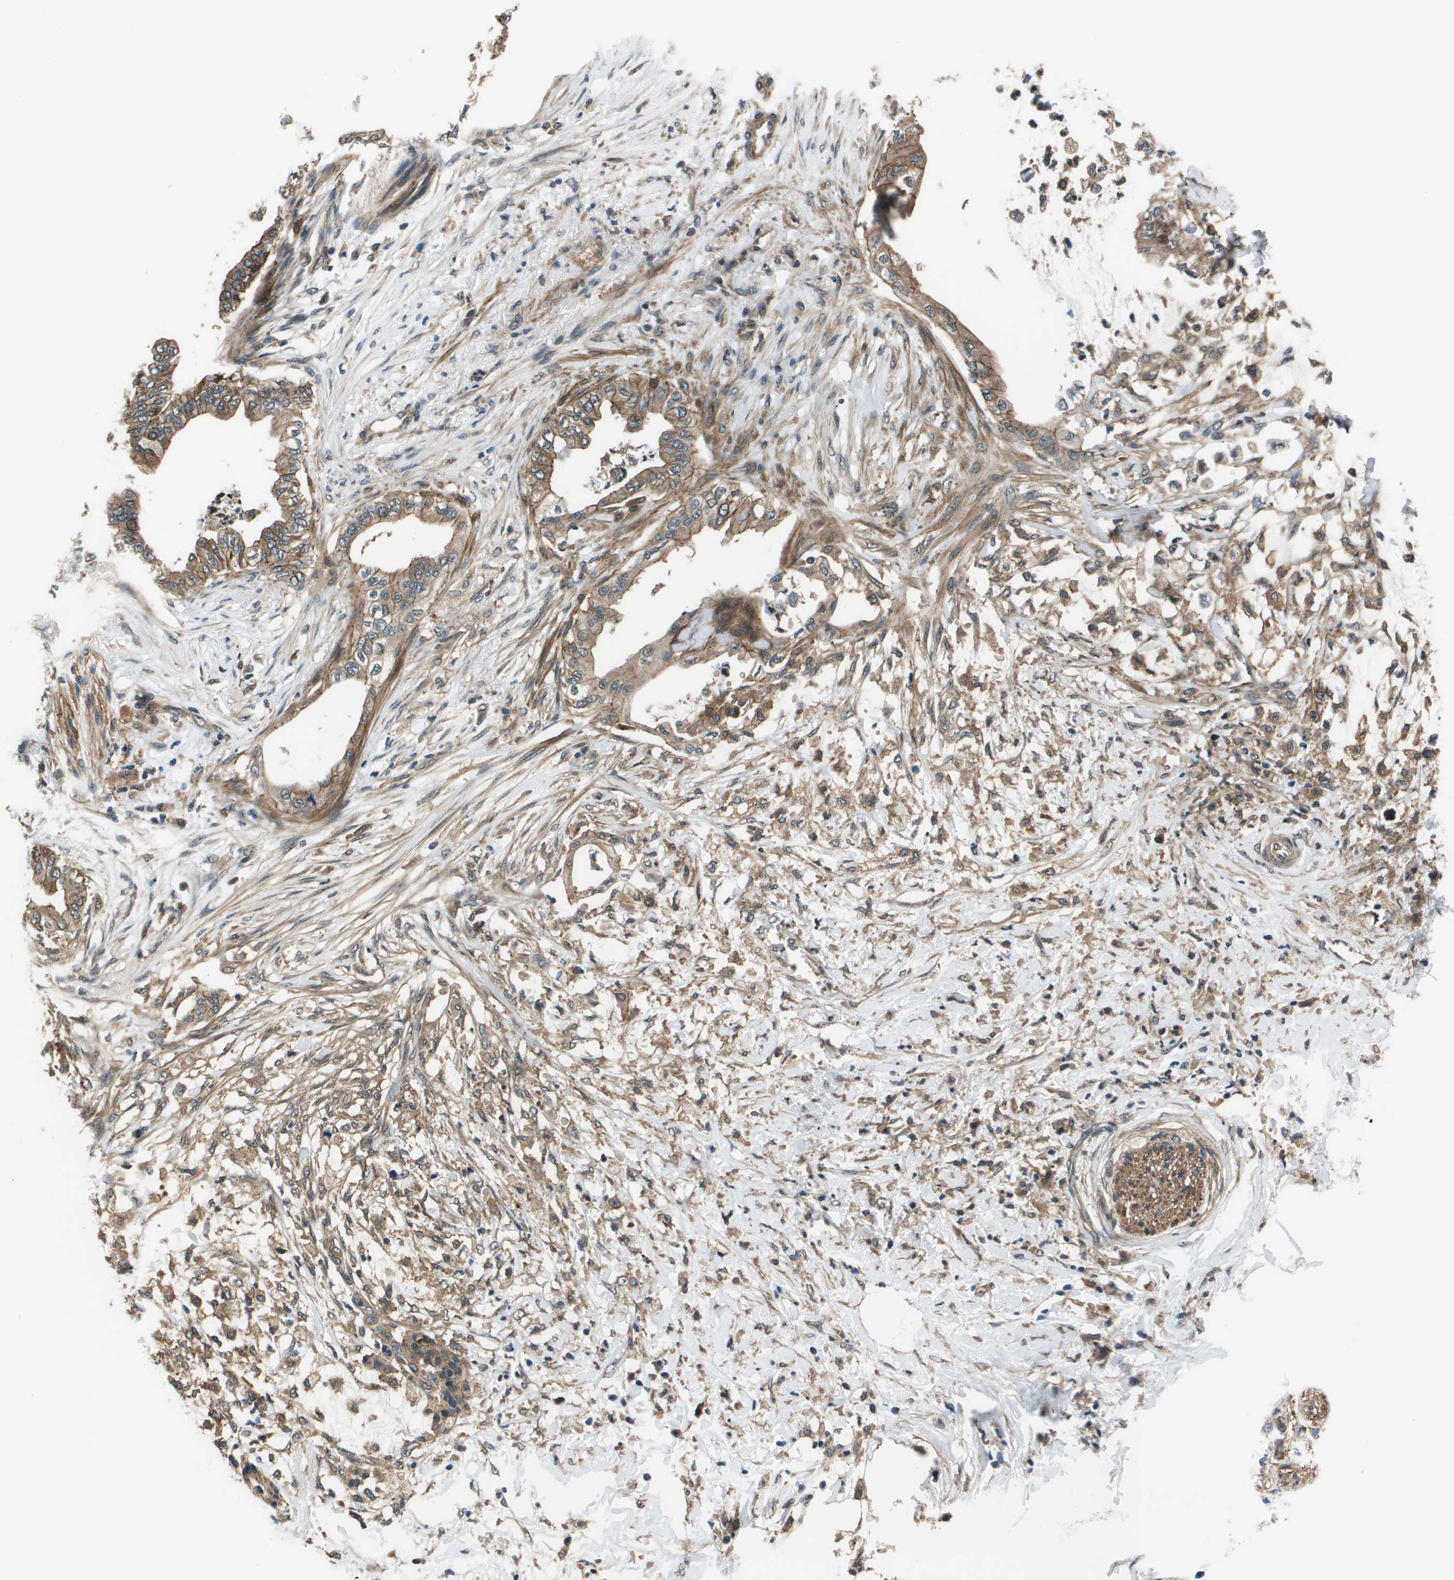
{"staining": {"intensity": "moderate", "quantity": ">75%", "location": "cytoplasmic/membranous"}, "tissue": "pancreatic cancer", "cell_type": "Tumor cells", "image_type": "cancer", "snomed": [{"axis": "morphology", "description": "Normal tissue, NOS"}, {"axis": "morphology", "description": "Adenocarcinoma, NOS"}, {"axis": "topography", "description": "Pancreas"}, {"axis": "topography", "description": "Duodenum"}], "caption": "A histopathology image of human pancreatic cancer stained for a protein displays moderate cytoplasmic/membranous brown staining in tumor cells. The staining was performed using DAB (3,3'-diaminobenzidine) to visualize the protein expression in brown, while the nuclei were stained in blue with hematoxylin (Magnification: 20x).", "gene": "ARHGEF11", "patient": {"sex": "female", "age": 60}}